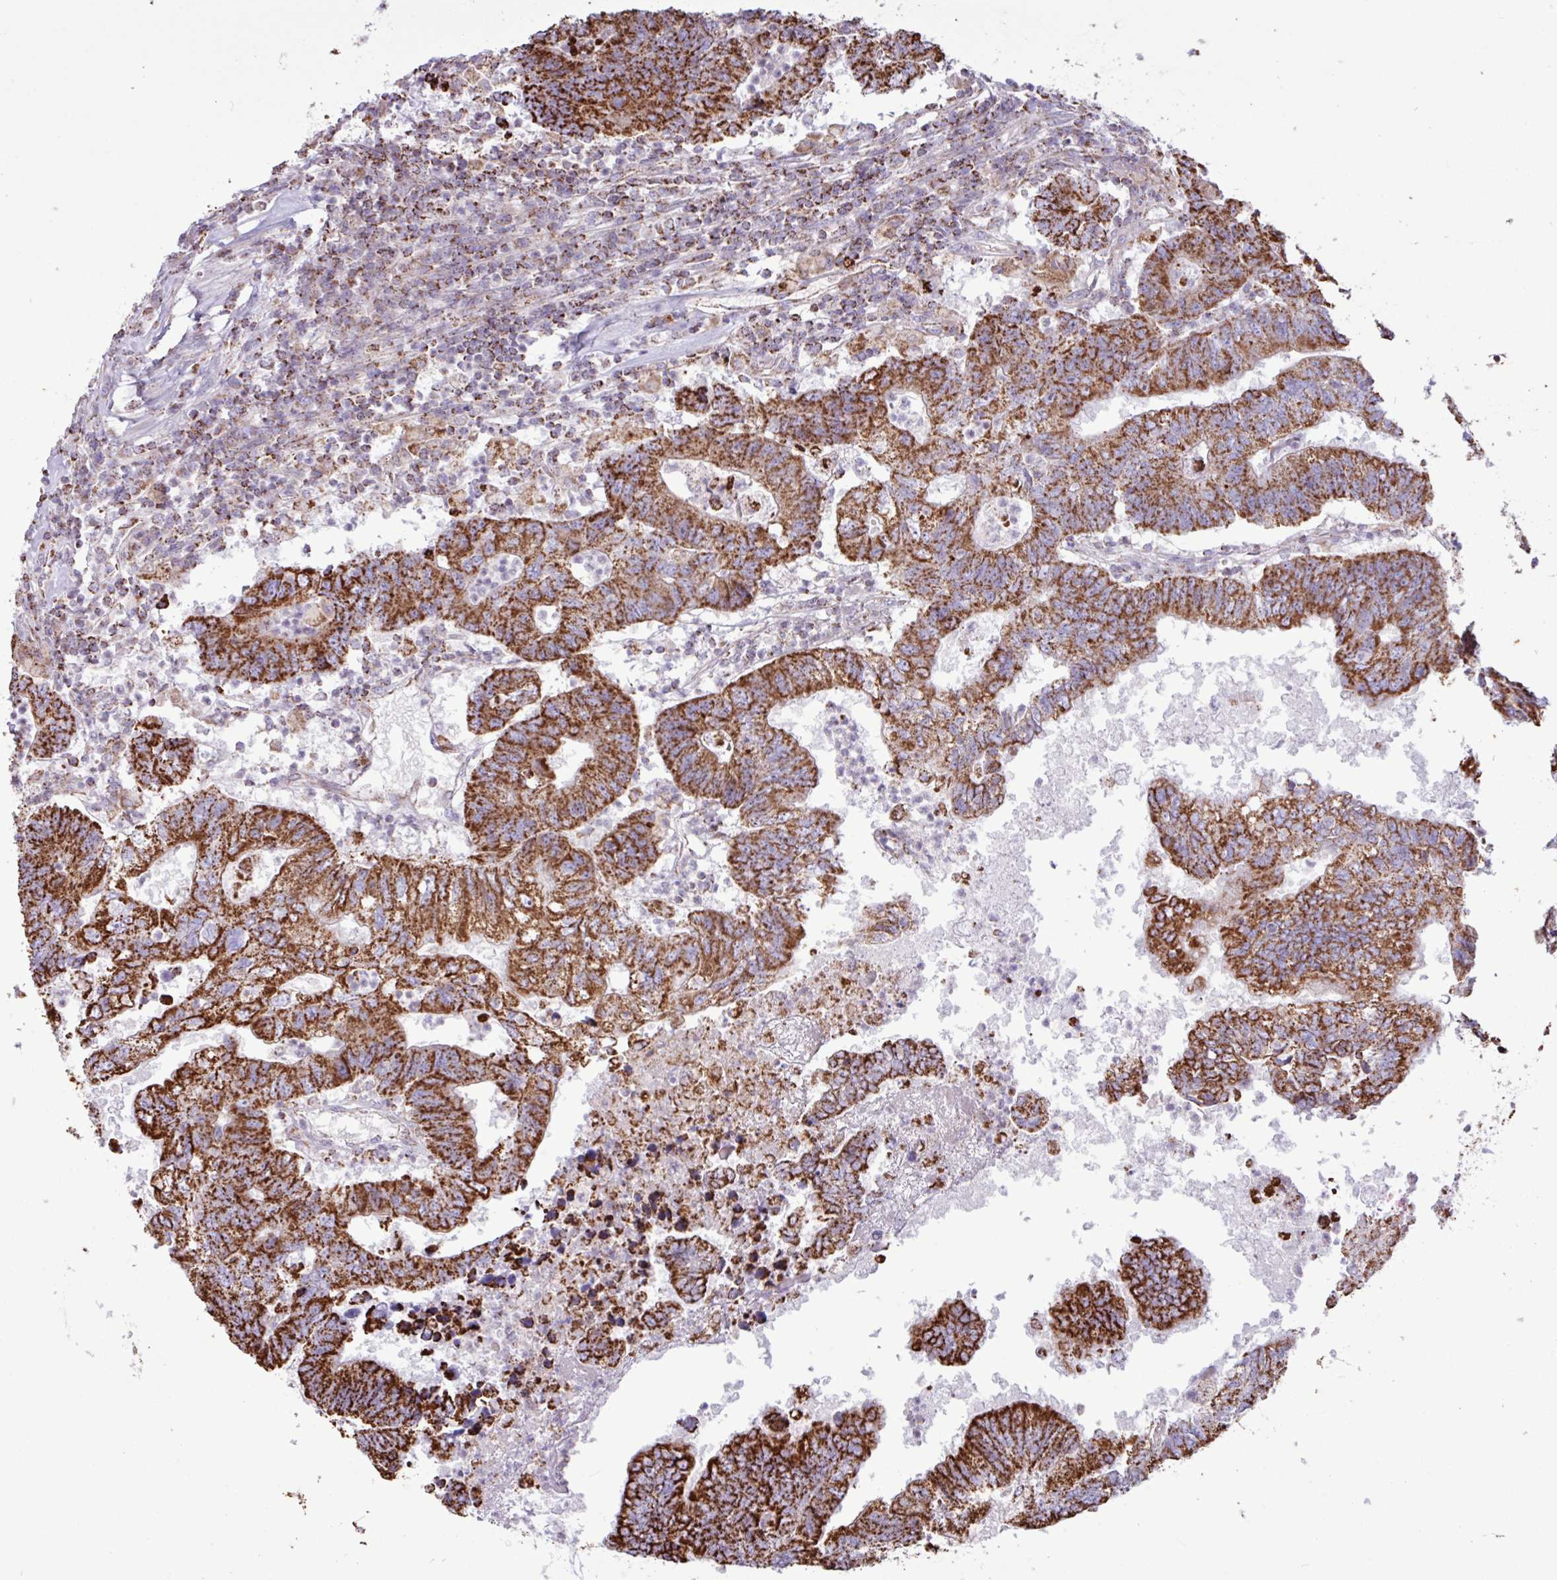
{"staining": {"intensity": "strong", "quantity": ">75%", "location": "cytoplasmic/membranous"}, "tissue": "colorectal cancer", "cell_type": "Tumor cells", "image_type": "cancer", "snomed": [{"axis": "morphology", "description": "Adenocarcinoma, NOS"}, {"axis": "topography", "description": "Colon"}], "caption": "Strong cytoplasmic/membranous protein expression is appreciated in about >75% of tumor cells in colorectal adenocarcinoma.", "gene": "RTL3", "patient": {"sex": "female", "age": 48}}